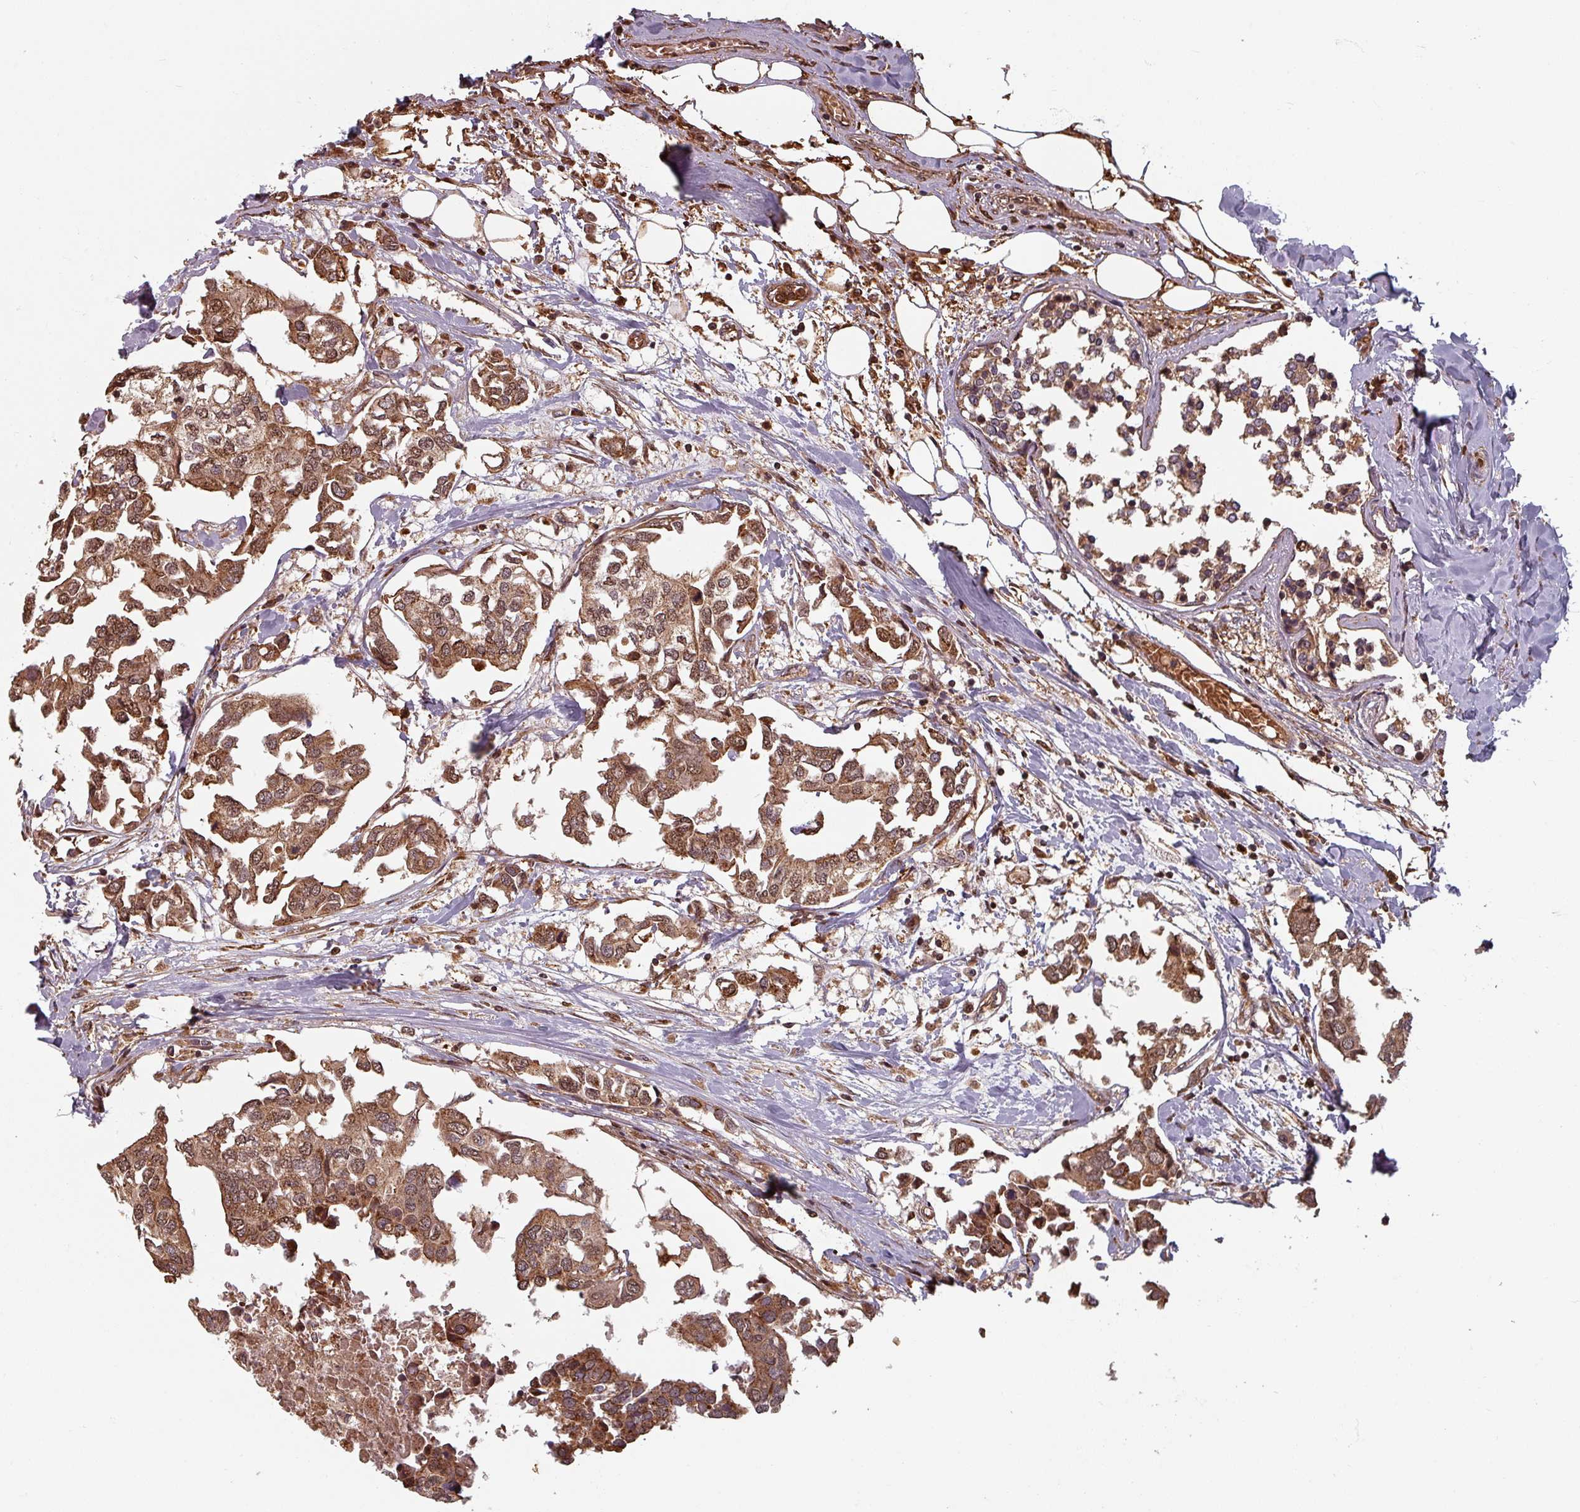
{"staining": {"intensity": "moderate", "quantity": ">75%", "location": "cytoplasmic/membranous,nuclear"}, "tissue": "breast cancer", "cell_type": "Tumor cells", "image_type": "cancer", "snomed": [{"axis": "morphology", "description": "Duct carcinoma"}, {"axis": "topography", "description": "Breast"}], "caption": "Immunohistochemical staining of breast infiltrating ductal carcinoma shows medium levels of moderate cytoplasmic/membranous and nuclear expression in about >75% of tumor cells.", "gene": "EID1", "patient": {"sex": "female", "age": 83}}